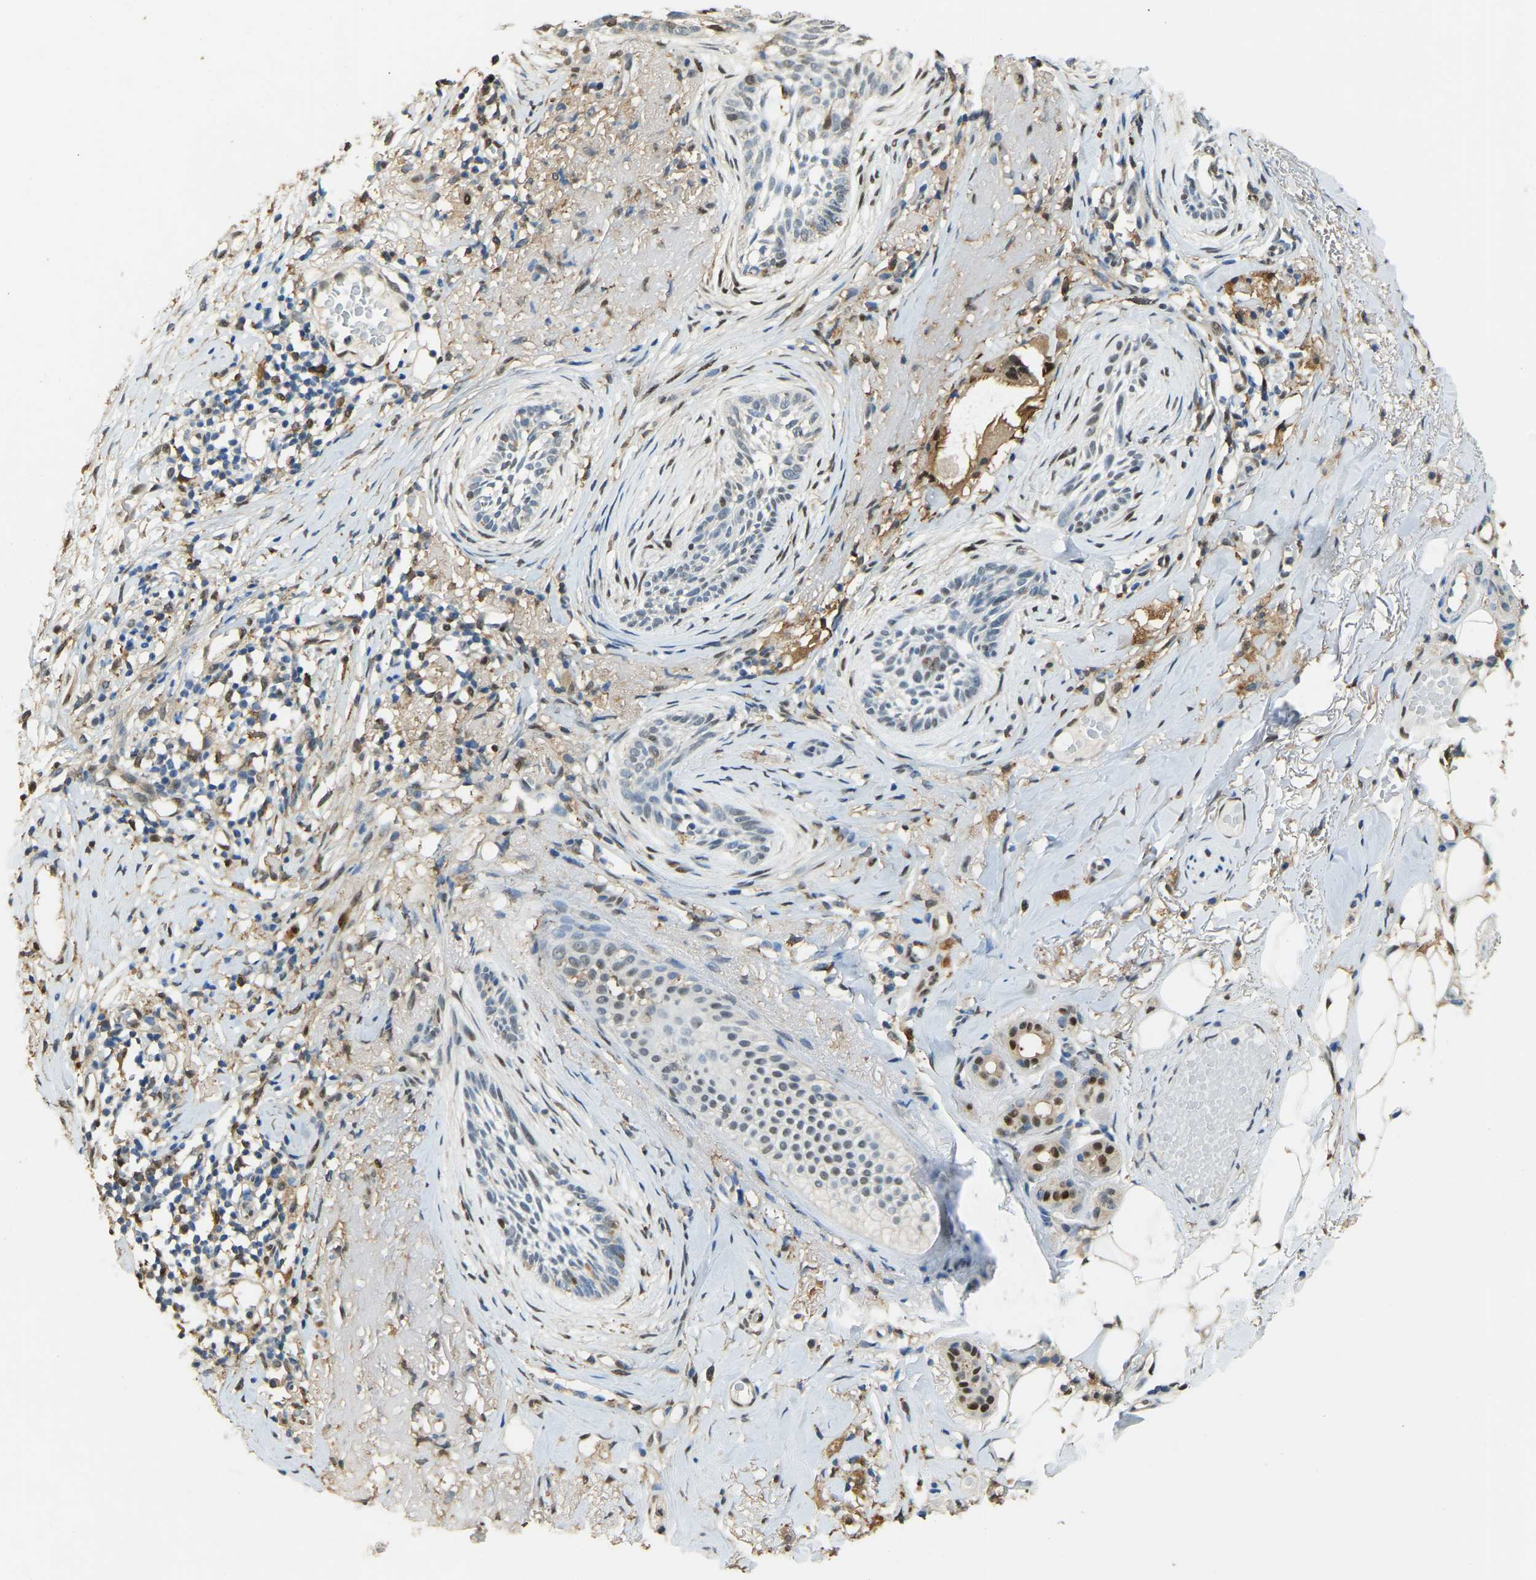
{"staining": {"intensity": "weak", "quantity": "<25%", "location": "nuclear"}, "tissue": "skin cancer", "cell_type": "Tumor cells", "image_type": "cancer", "snomed": [{"axis": "morphology", "description": "Basal cell carcinoma"}, {"axis": "topography", "description": "Skin"}], "caption": "Basal cell carcinoma (skin) stained for a protein using IHC shows no expression tumor cells.", "gene": "NANS", "patient": {"sex": "female", "age": 88}}